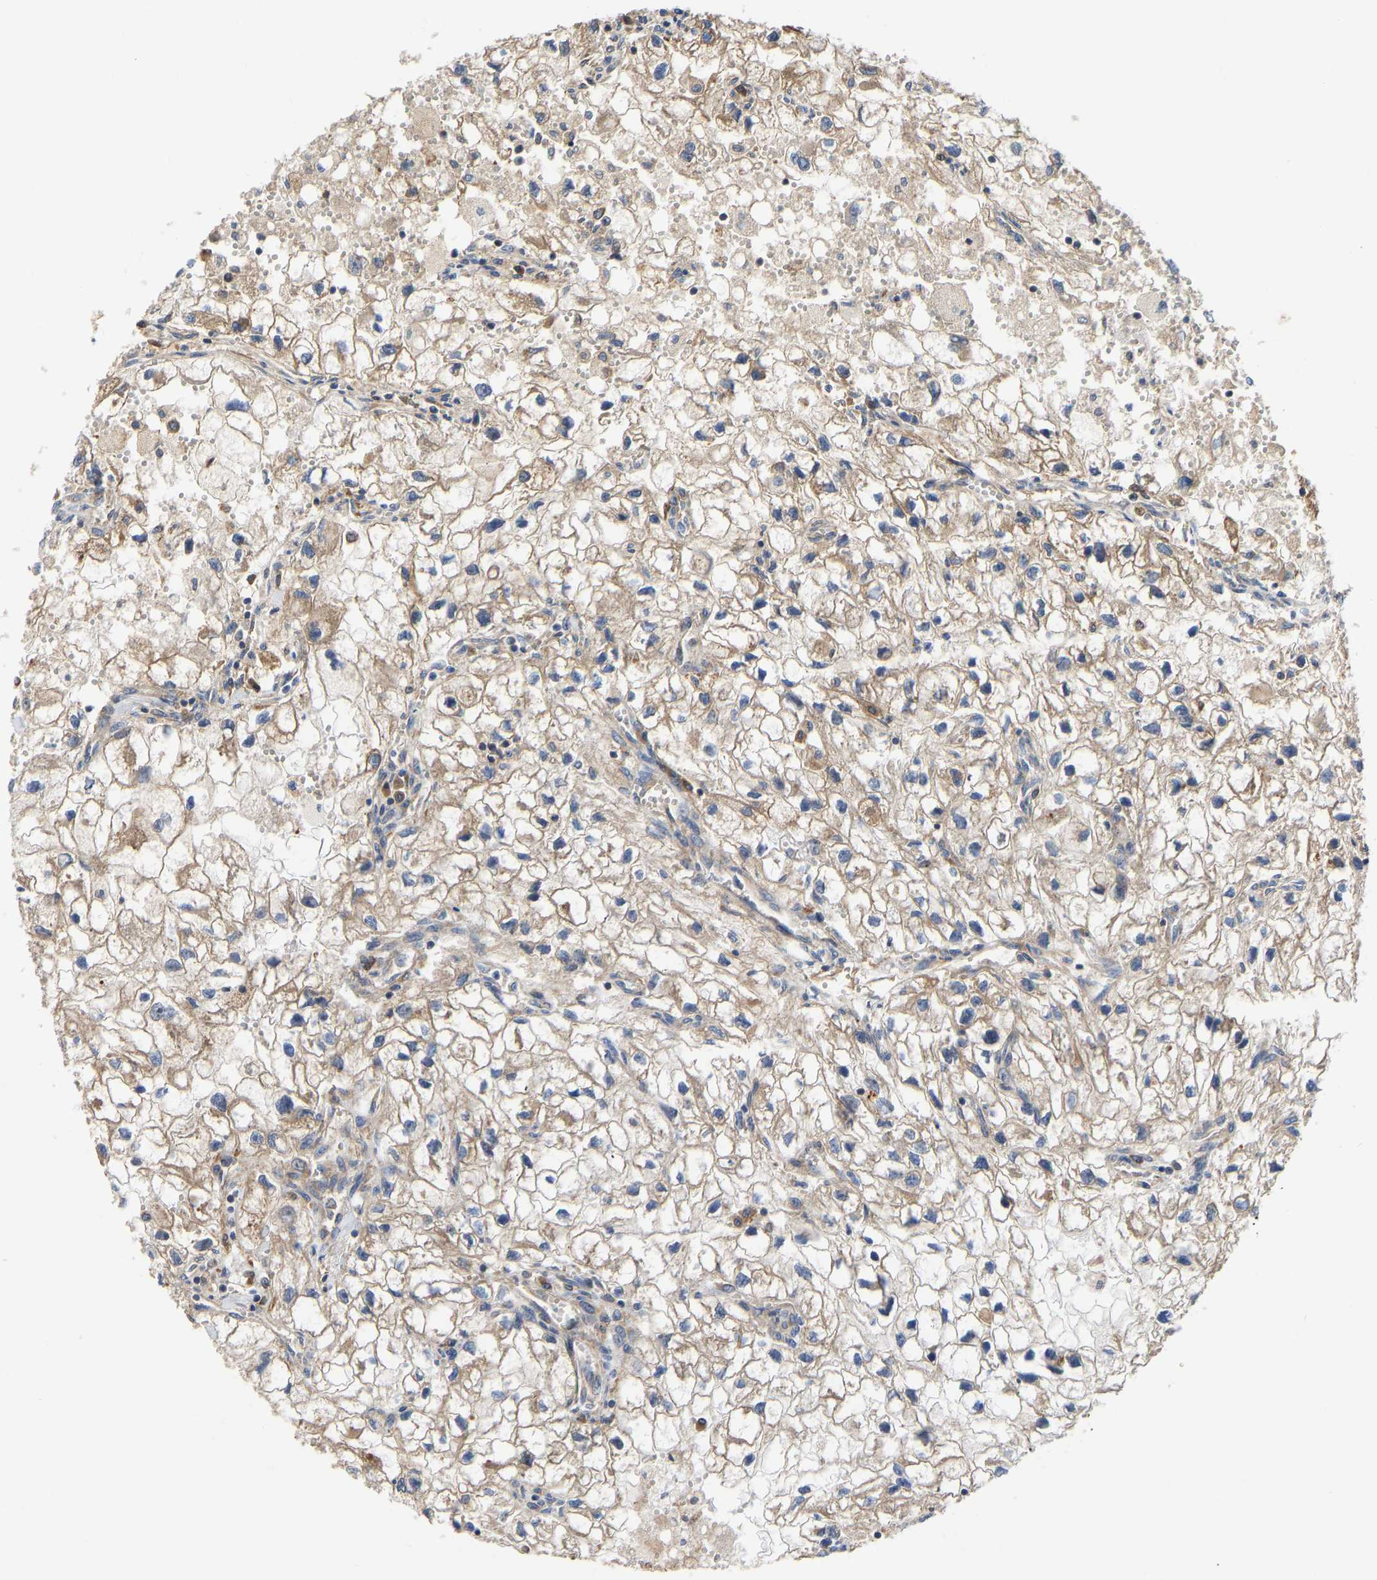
{"staining": {"intensity": "moderate", "quantity": ">75%", "location": "cytoplasmic/membranous"}, "tissue": "renal cancer", "cell_type": "Tumor cells", "image_type": "cancer", "snomed": [{"axis": "morphology", "description": "Adenocarcinoma, NOS"}, {"axis": "topography", "description": "Kidney"}], "caption": "Brown immunohistochemical staining in human renal cancer shows moderate cytoplasmic/membranous positivity in about >75% of tumor cells. (DAB (3,3'-diaminobenzidine) = brown stain, brightfield microscopy at high magnification).", "gene": "FLNB", "patient": {"sex": "female", "age": 70}}